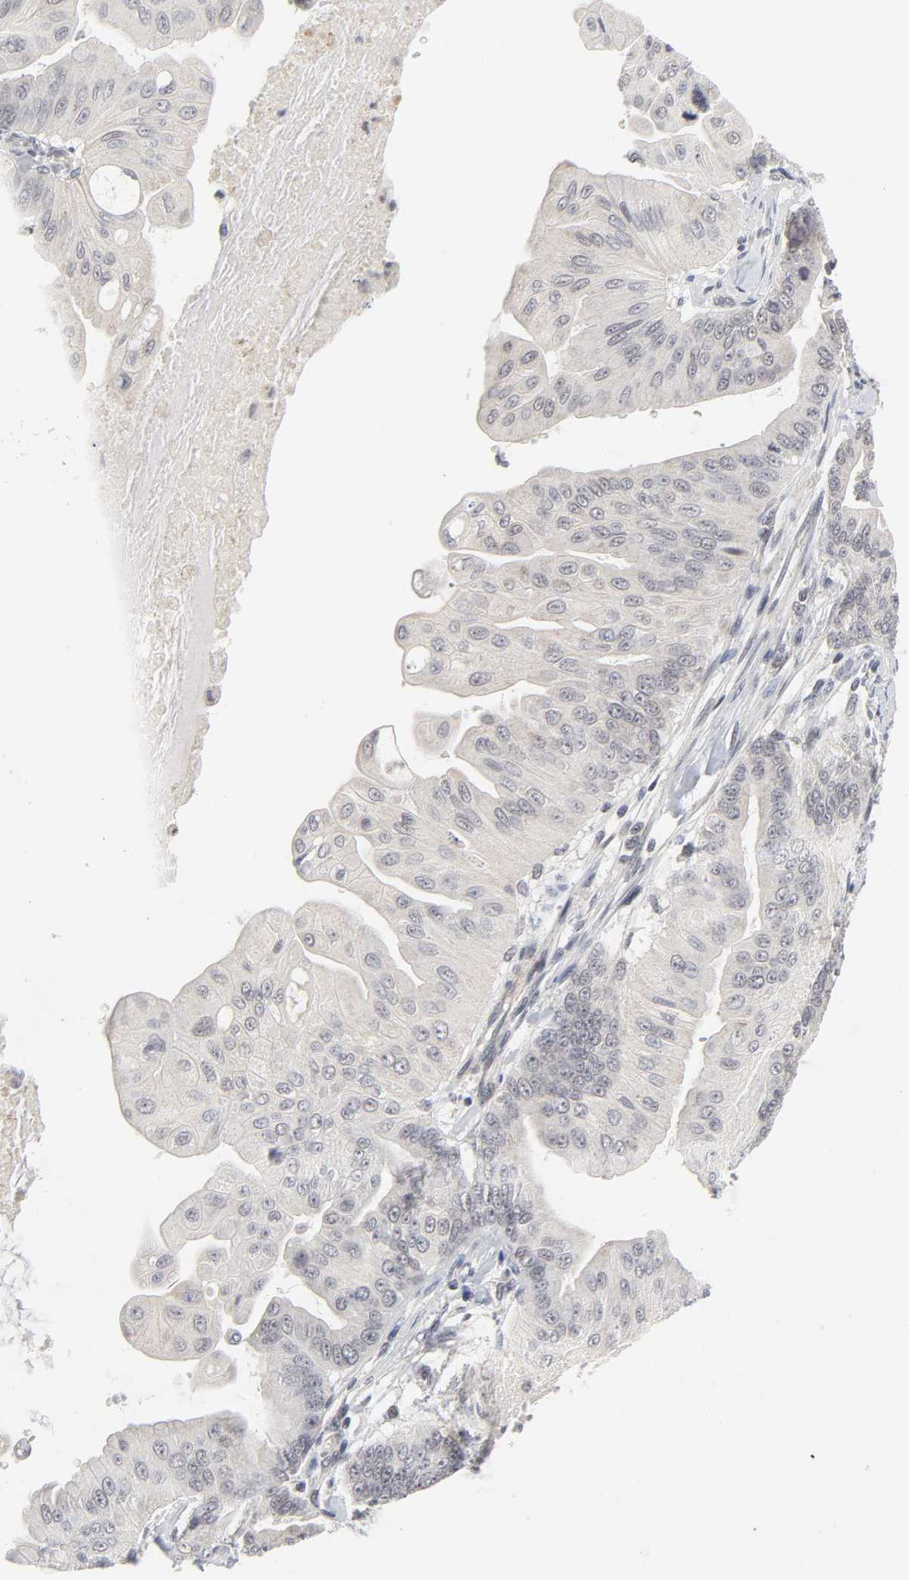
{"staining": {"intensity": "moderate", "quantity": "<25%", "location": "cytoplasmic/membranous"}, "tissue": "pancreatic cancer", "cell_type": "Tumor cells", "image_type": "cancer", "snomed": [{"axis": "morphology", "description": "Adenocarcinoma, NOS"}, {"axis": "topography", "description": "Pancreas"}], "caption": "Tumor cells demonstrate low levels of moderate cytoplasmic/membranous staining in about <25% of cells in human pancreatic adenocarcinoma. (brown staining indicates protein expression, while blue staining denotes nuclei).", "gene": "AUH", "patient": {"sex": "female", "age": 75}}